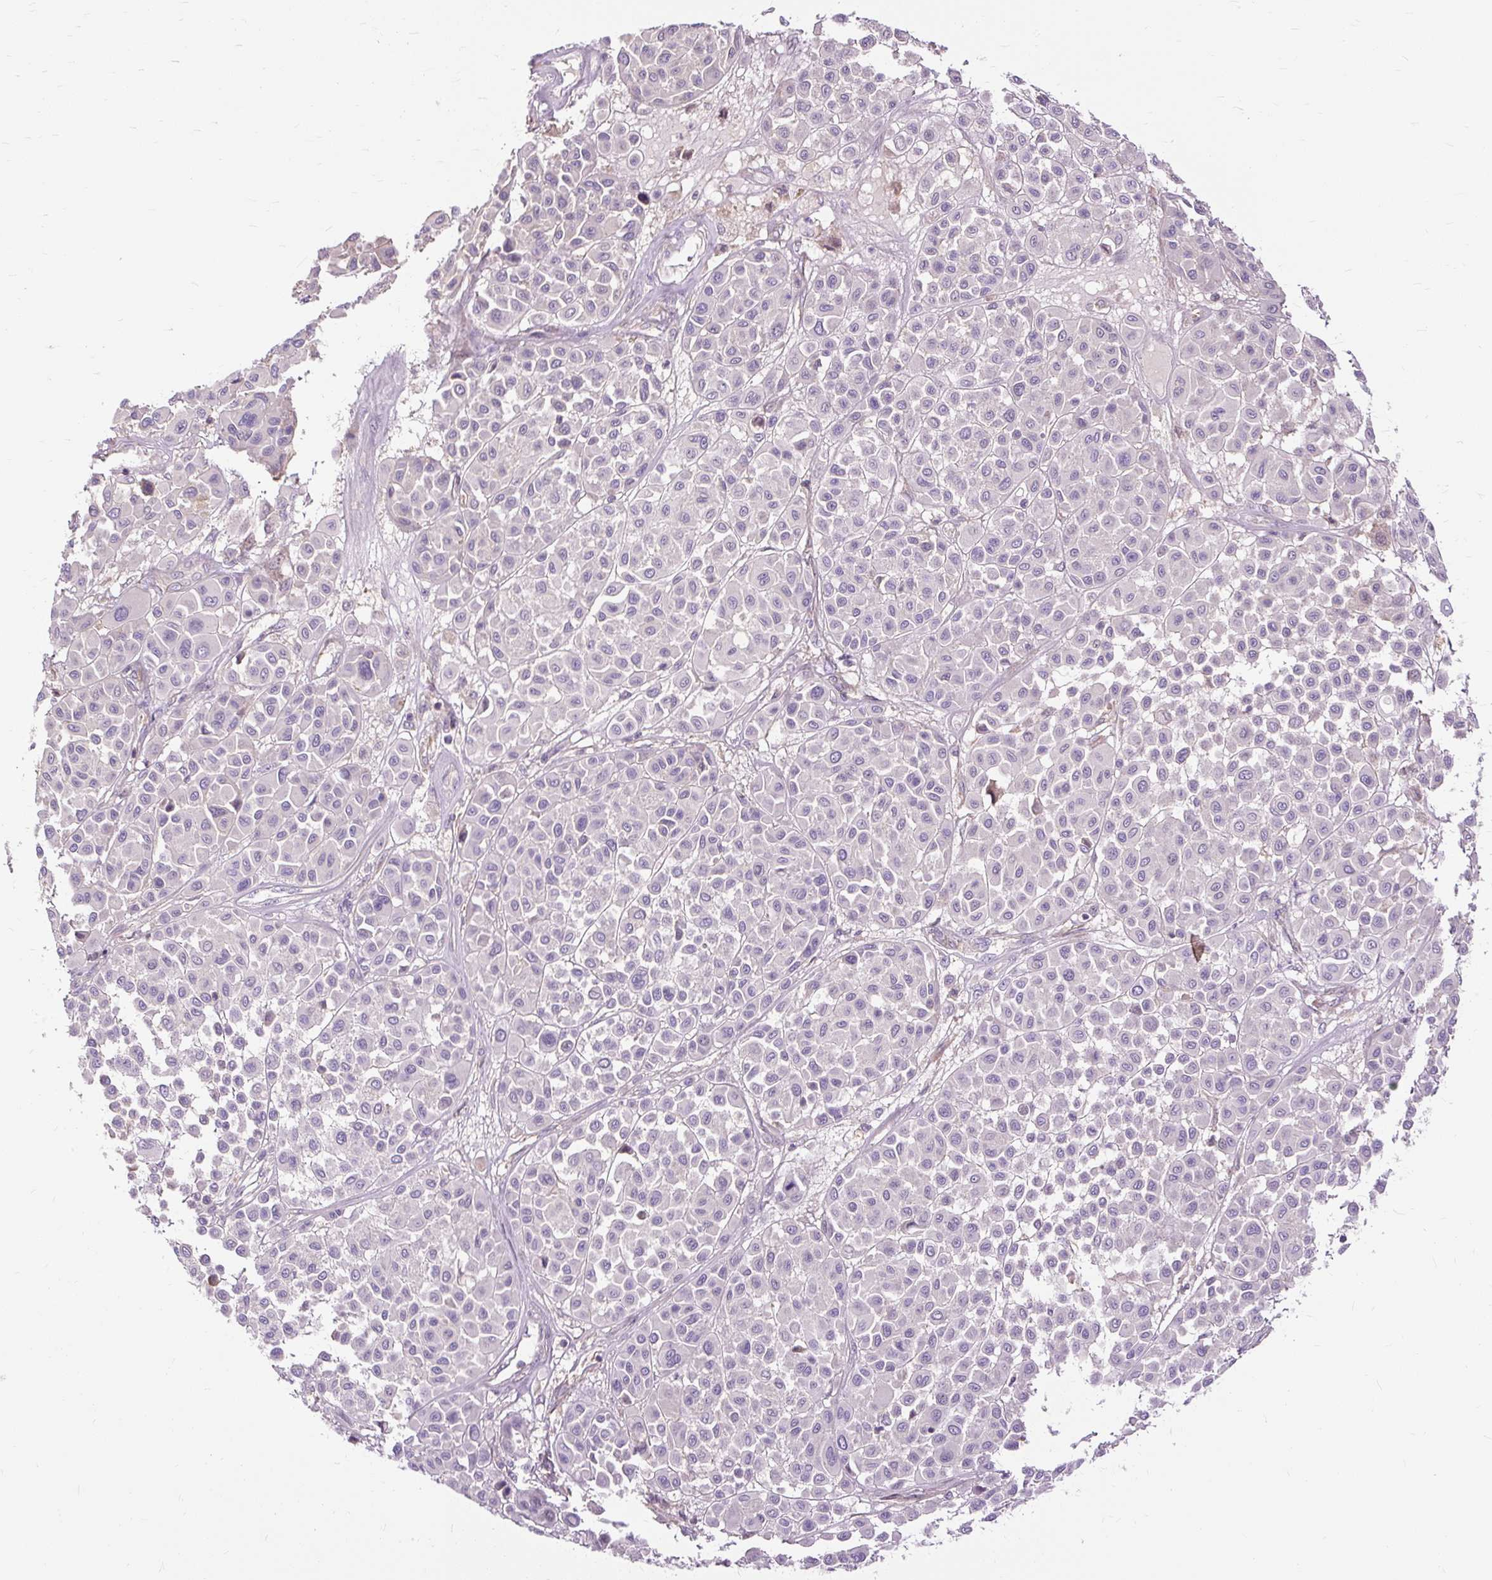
{"staining": {"intensity": "negative", "quantity": "none", "location": "none"}, "tissue": "melanoma", "cell_type": "Tumor cells", "image_type": "cancer", "snomed": [{"axis": "morphology", "description": "Malignant melanoma, Metastatic site"}, {"axis": "topography", "description": "Soft tissue"}], "caption": "Immunohistochemical staining of malignant melanoma (metastatic site) demonstrates no significant expression in tumor cells. Nuclei are stained in blue.", "gene": "TSPAN8", "patient": {"sex": "male", "age": 41}}